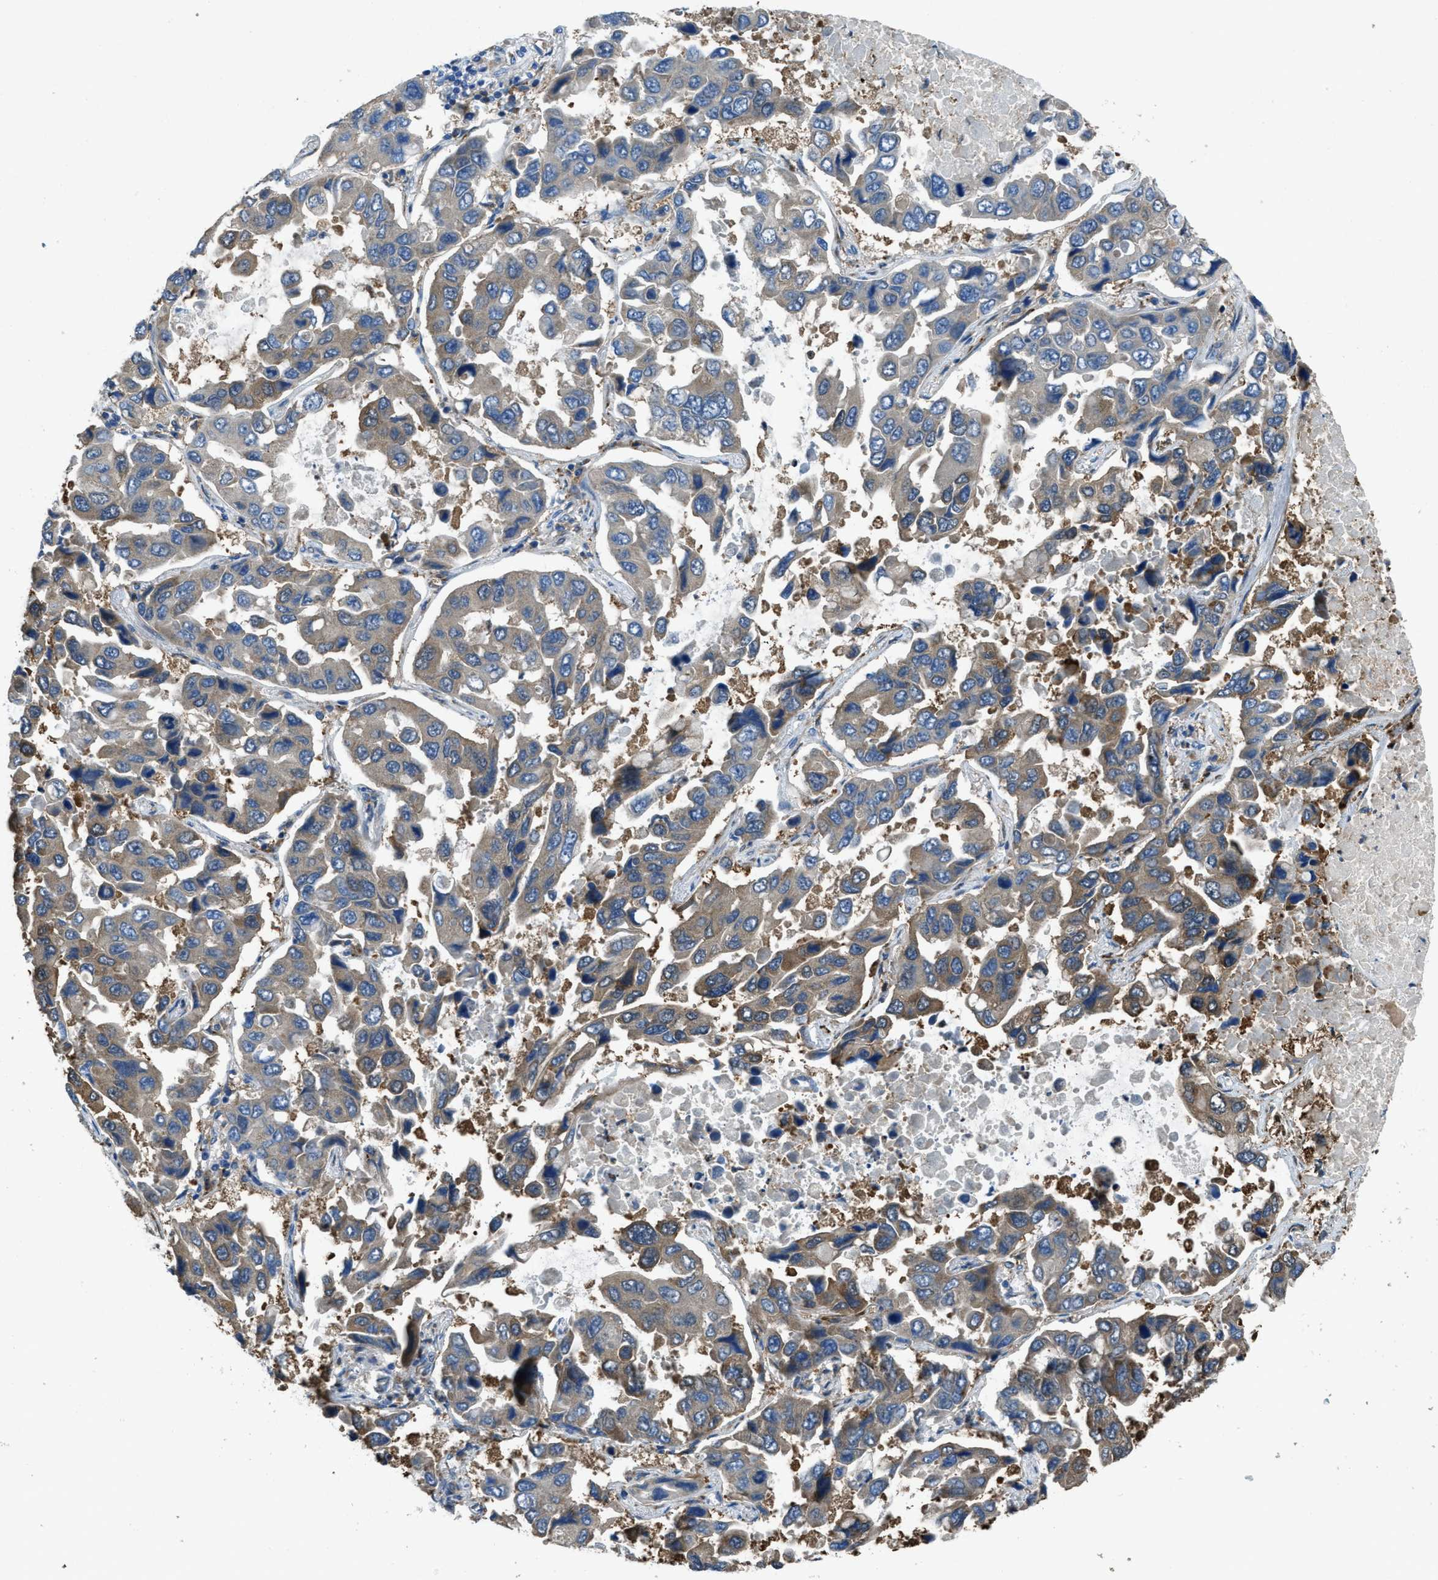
{"staining": {"intensity": "moderate", "quantity": "25%-75%", "location": "cytoplasmic/membranous"}, "tissue": "lung cancer", "cell_type": "Tumor cells", "image_type": "cancer", "snomed": [{"axis": "morphology", "description": "Adenocarcinoma, NOS"}, {"axis": "topography", "description": "Lung"}], "caption": "A micrograph of human lung cancer (adenocarcinoma) stained for a protein displays moderate cytoplasmic/membranous brown staining in tumor cells. (Stains: DAB in brown, nuclei in blue, Microscopy: brightfield microscopy at high magnification).", "gene": "MAP3K20", "patient": {"sex": "male", "age": 64}}